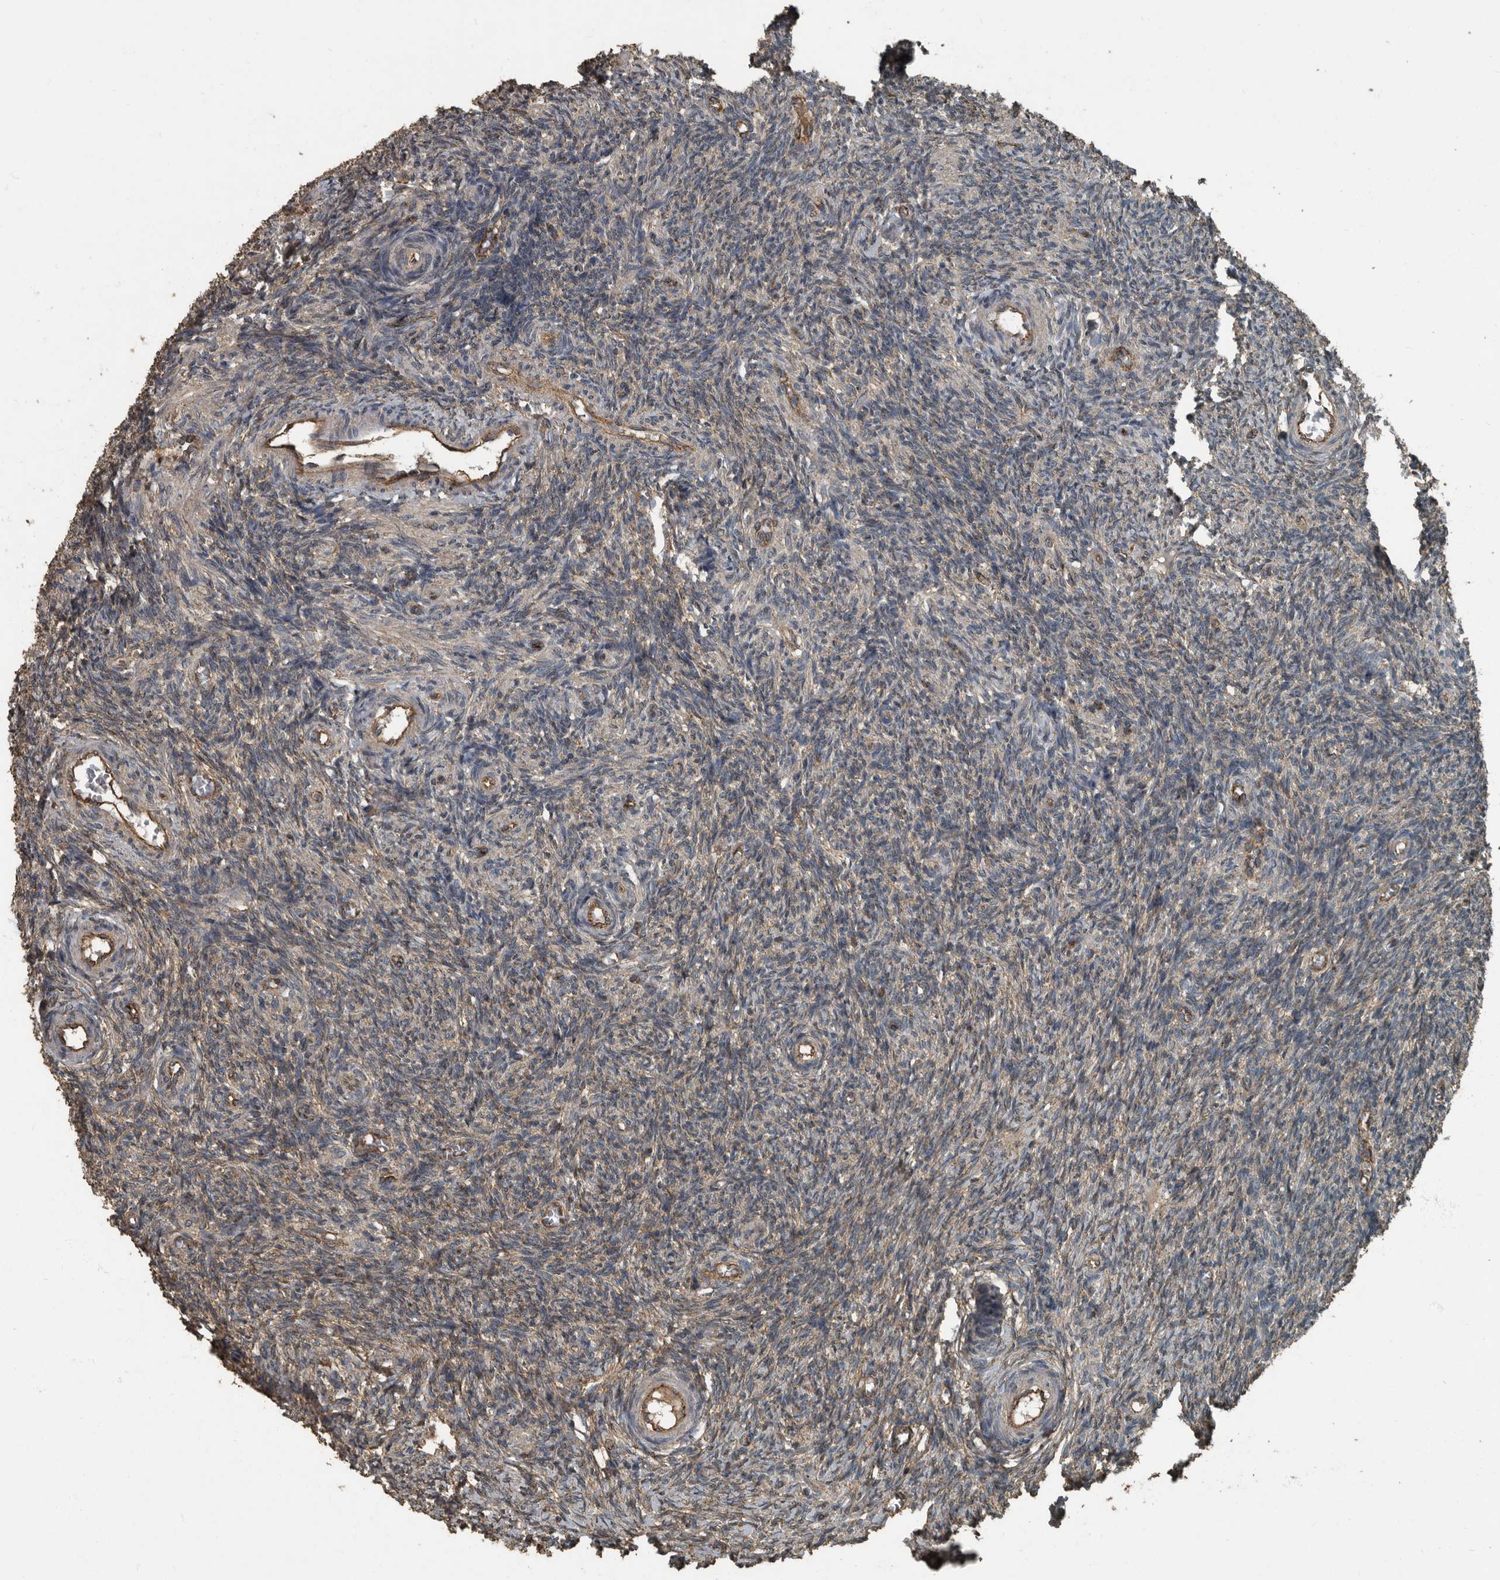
{"staining": {"intensity": "moderate", "quantity": "25%-75%", "location": "cytoplasmic/membranous"}, "tissue": "ovary", "cell_type": "Ovarian stroma cells", "image_type": "normal", "snomed": [{"axis": "morphology", "description": "Normal tissue, NOS"}, {"axis": "topography", "description": "Ovary"}], "caption": "Immunohistochemical staining of benign human ovary shows 25%-75% levels of moderate cytoplasmic/membranous protein positivity in approximately 25%-75% of ovarian stroma cells.", "gene": "IL15RA", "patient": {"sex": "female", "age": 27}}